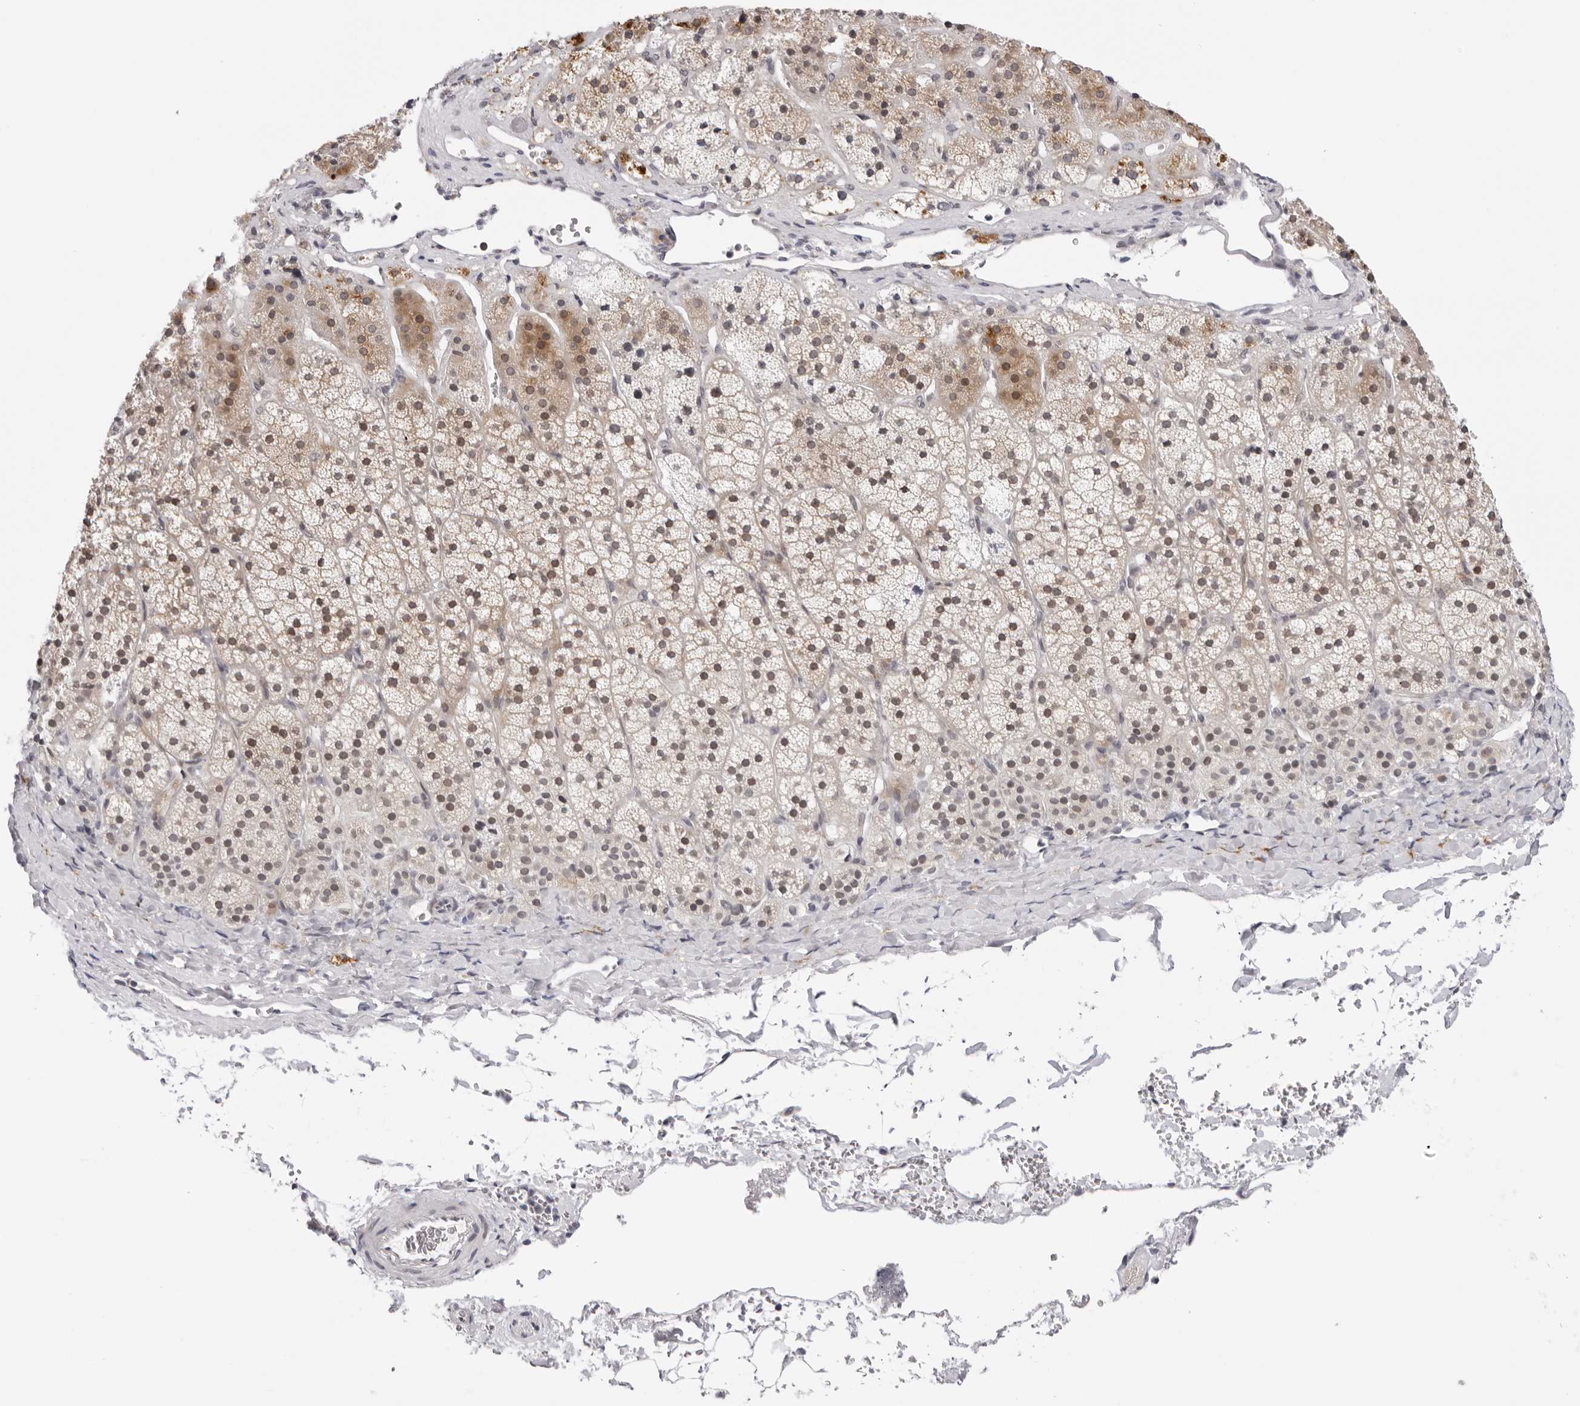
{"staining": {"intensity": "moderate", "quantity": "<25%", "location": "cytoplasmic/membranous,nuclear"}, "tissue": "adrenal gland", "cell_type": "Glandular cells", "image_type": "normal", "snomed": [{"axis": "morphology", "description": "Normal tissue, NOS"}, {"axis": "topography", "description": "Adrenal gland"}], "caption": "Benign adrenal gland was stained to show a protein in brown. There is low levels of moderate cytoplasmic/membranous,nuclear positivity in about <25% of glandular cells.", "gene": "PRUNE1", "patient": {"sex": "female", "age": 44}}